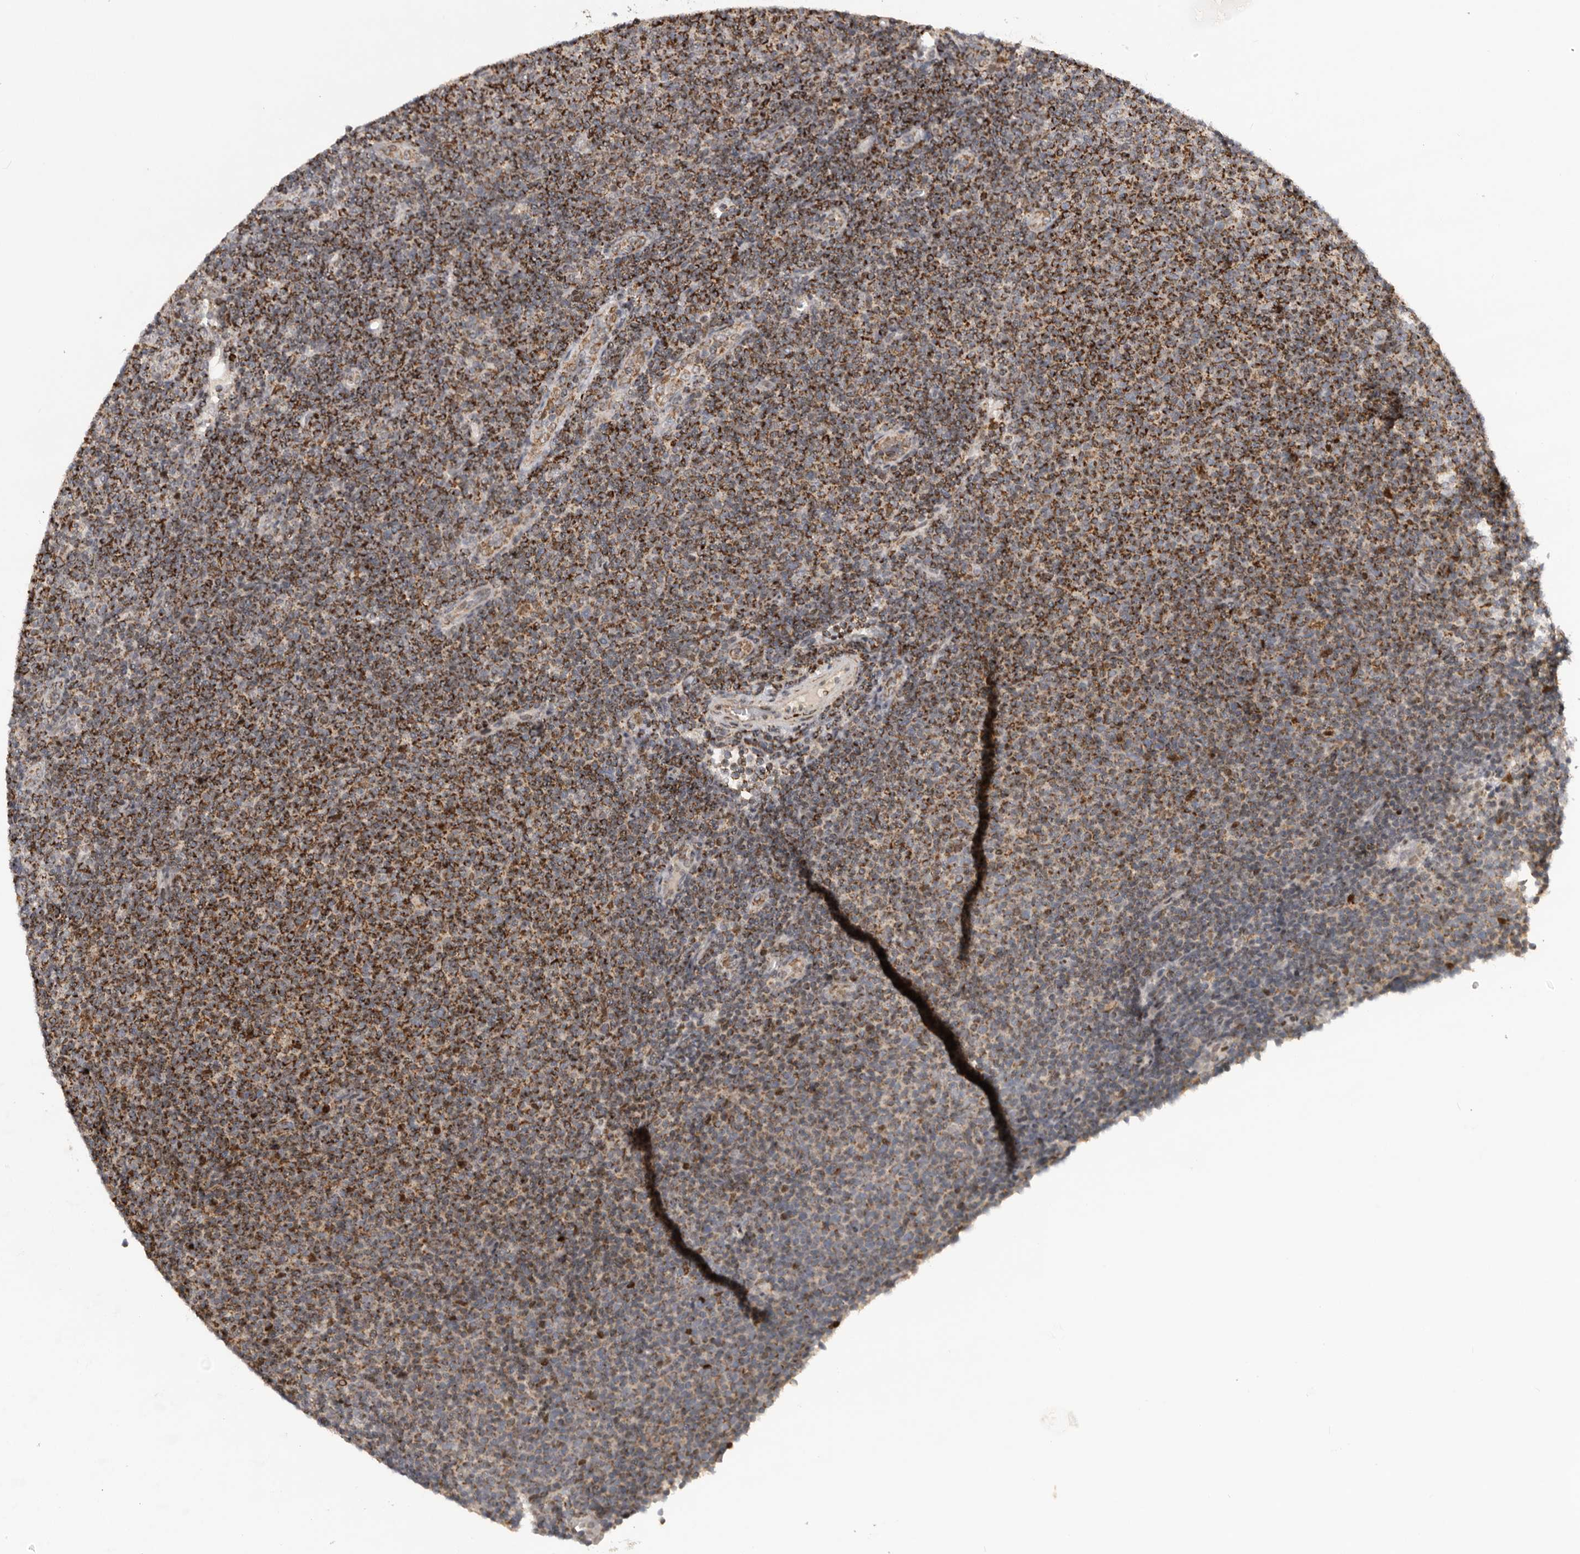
{"staining": {"intensity": "strong", "quantity": ">75%", "location": "cytoplasmic/membranous"}, "tissue": "lymphoma", "cell_type": "Tumor cells", "image_type": "cancer", "snomed": [{"axis": "morphology", "description": "Malignant lymphoma, non-Hodgkin's type, Low grade"}, {"axis": "topography", "description": "Lymph node"}], "caption": "The photomicrograph exhibits a brown stain indicating the presence of a protein in the cytoplasmic/membranous of tumor cells in lymphoma.", "gene": "C17orf99", "patient": {"sex": "male", "age": 66}}